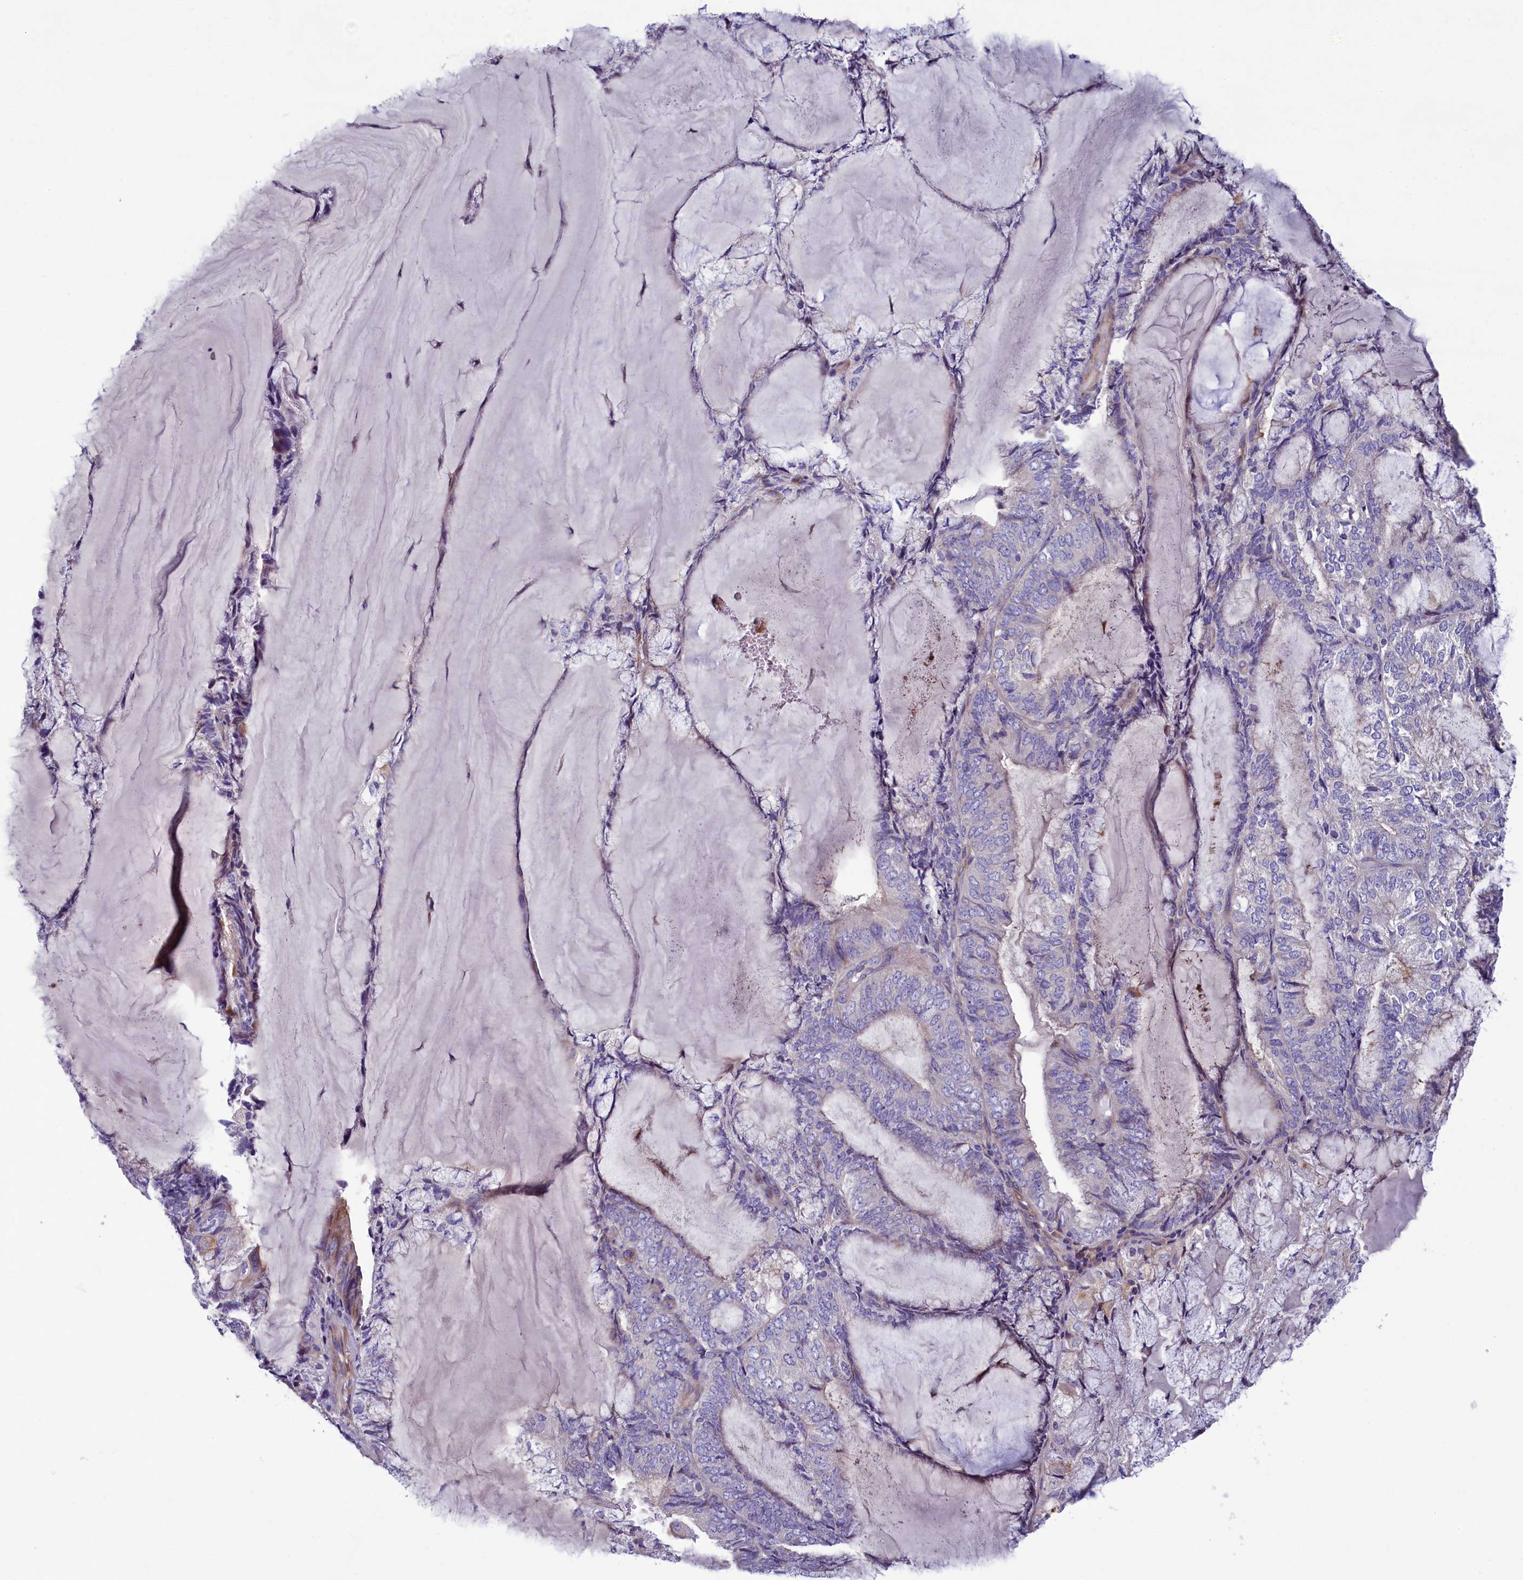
{"staining": {"intensity": "negative", "quantity": "none", "location": "none"}, "tissue": "endometrial cancer", "cell_type": "Tumor cells", "image_type": "cancer", "snomed": [{"axis": "morphology", "description": "Adenocarcinoma, NOS"}, {"axis": "topography", "description": "Endometrium"}], "caption": "A micrograph of adenocarcinoma (endometrial) stained for a protein displays no brown staining in tumor cells.", "gene": "KRBOX5", "patient": {"sex": "female", "age": 81}}